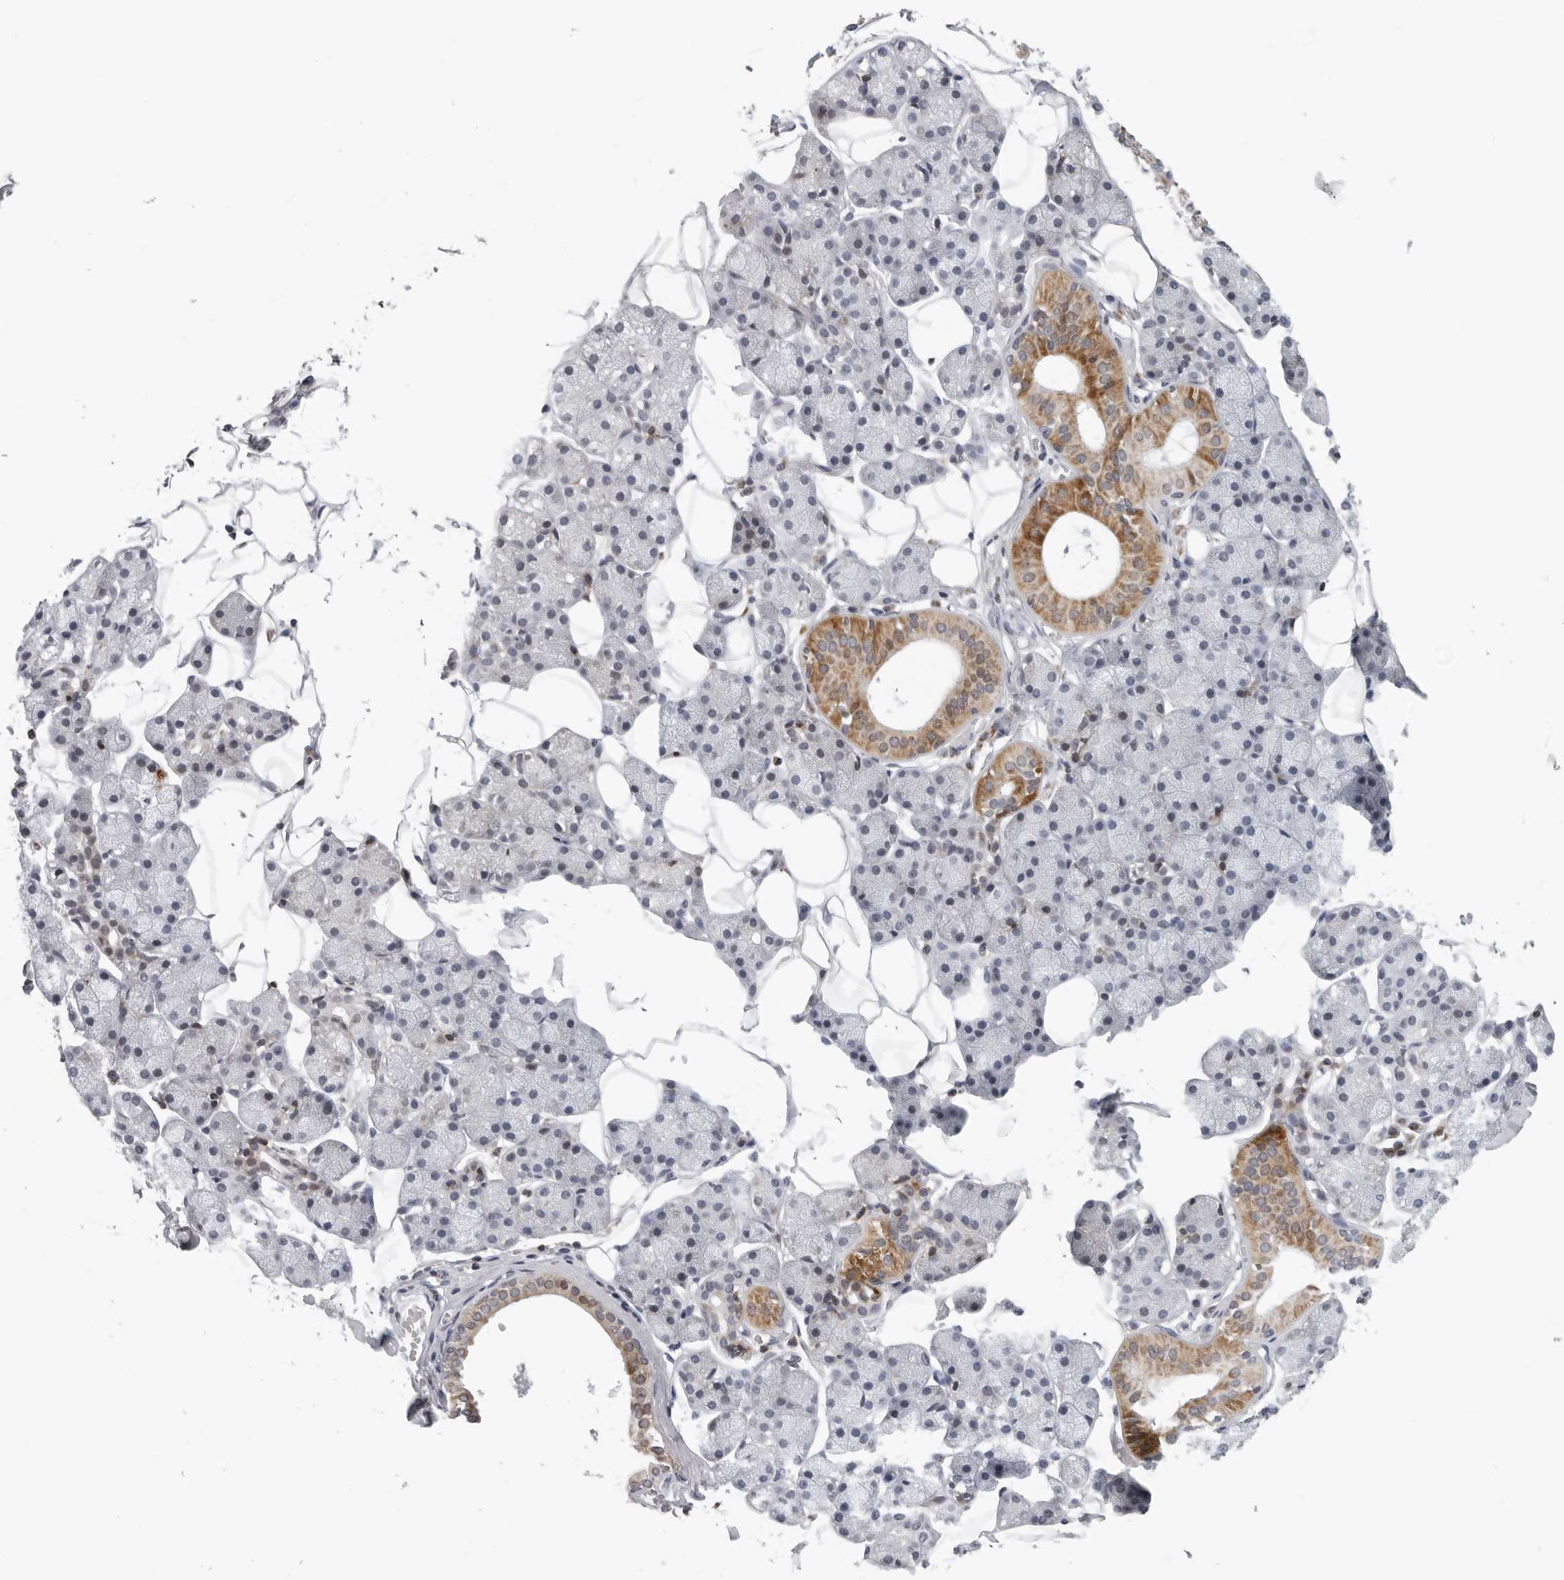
{"staining": {"intensity": "moderate", "quantity": "<25%", "location": "cytoplasmic/membranous"}, "tissue": "salivary gland", "cell_type": "Glandular cells", "image_type": "normal", "snomed": [{"axis": "morphology", "description": "Normal tissue, NOS"}, {"axis": "topography", "description": "Salivary gland"}], "caption": "A brown stain shows moderate cytoplasmic/membranous expression of a protein in glandular cells of unremarkable salivary gland. (Brightfield microscopy of DAB IHC at high magnification).", "gene": "CPT2", "patient": {"sex": "female", "age": 33}}